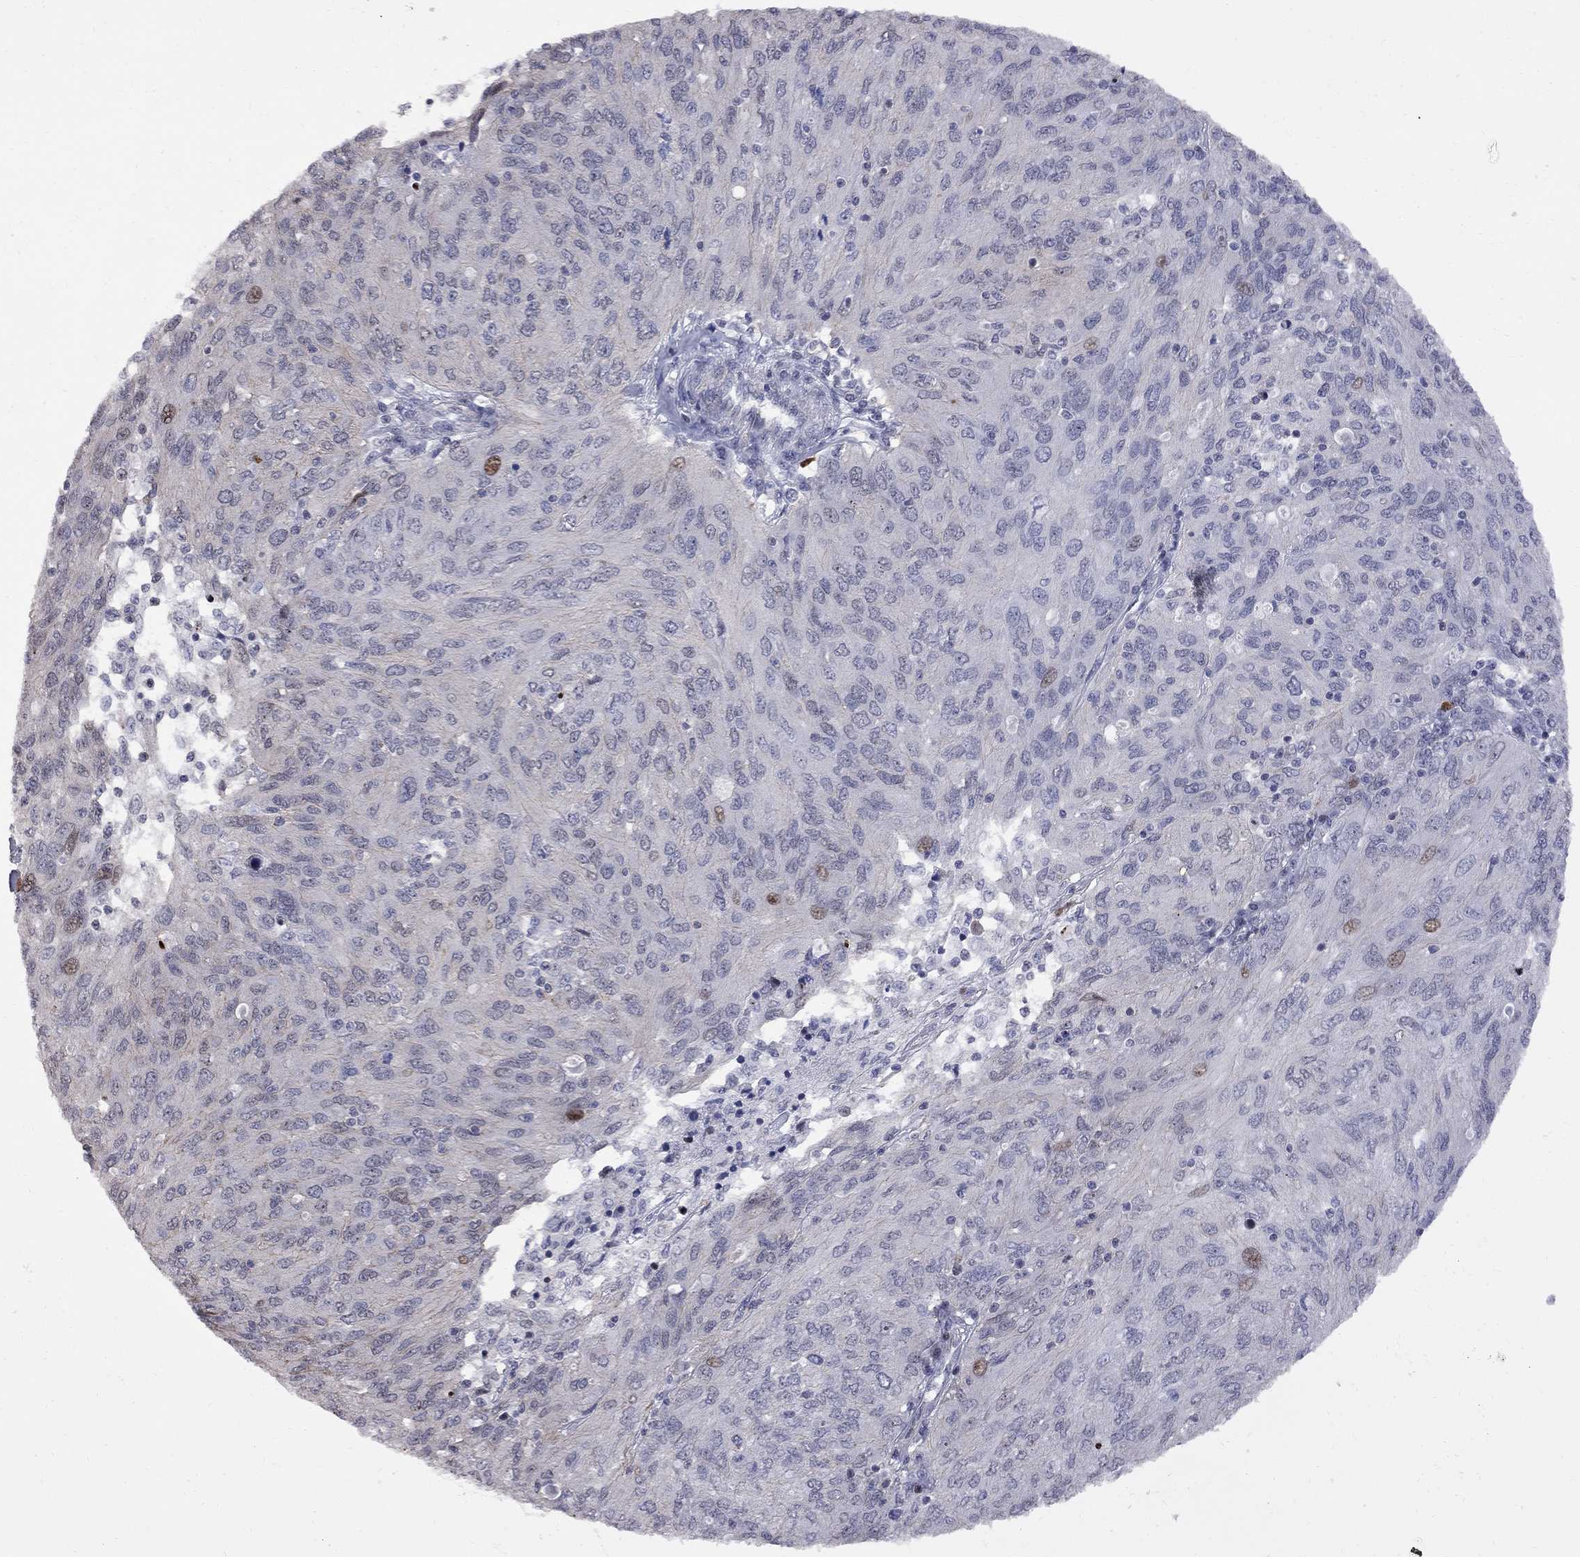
{"staining": {"intensity": "weak", "quantity": "<25%", "location": "nuclear"}, "tissue": "ovarian cancer", "cell_type": "Tumor cells", "image_type": "cancer", "snomed": [{"axis": "morphology", "description": "Carcinoma, endometroid"}, {"axis": "topography", "description": "Ovary"}], "caption": "Tumor cells show no significant staining in ovarian cancer (endometroid carcinoma). (Brightfield microscopy of DAB IHC at high magnification).", "gene": "DHX33", "patient": {"sex": "female", "age": 50}}